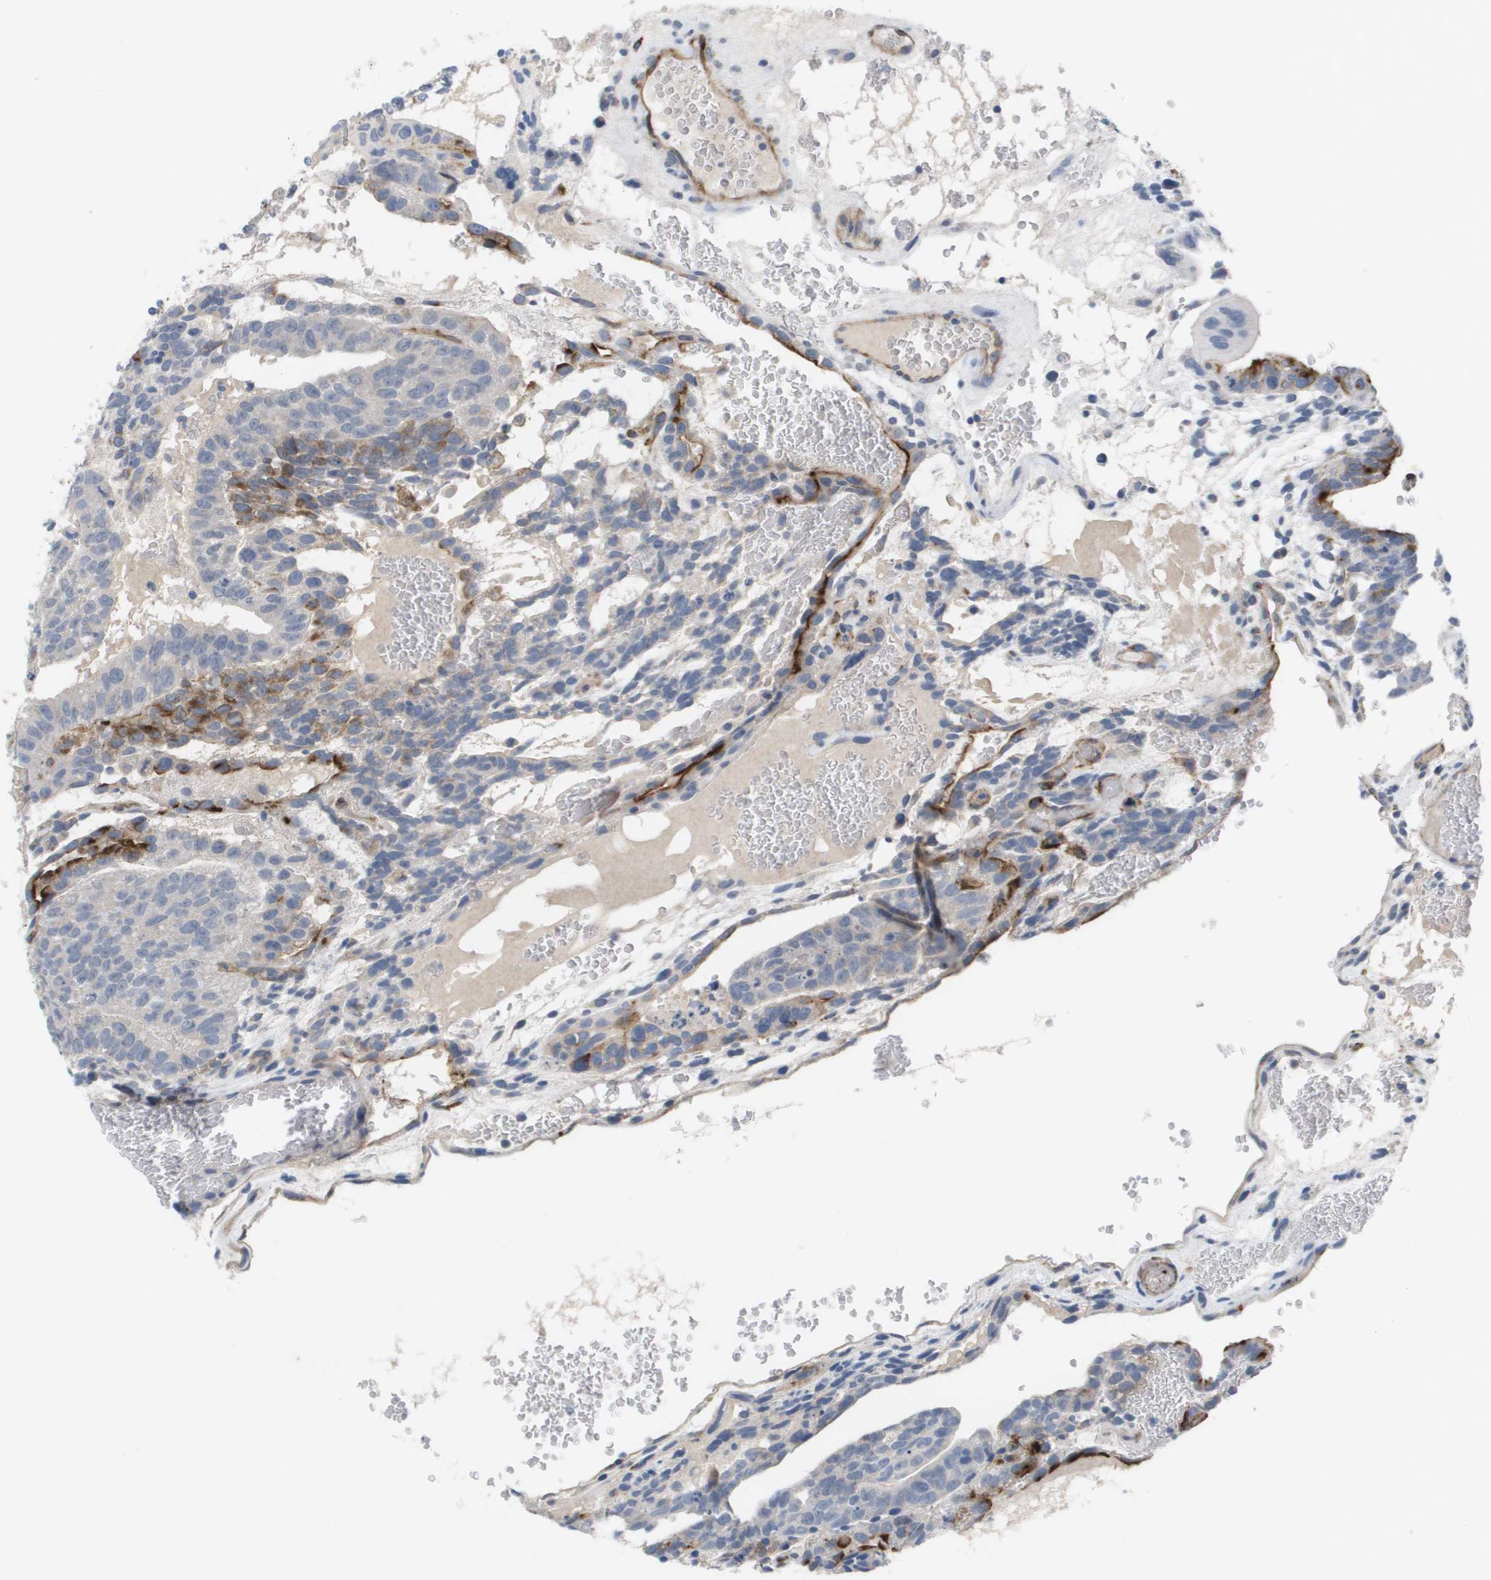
{"staining": {"intensity": "negative", "quantity": "none", "location": "none"}, "tissue": "testis cancer", "cell_type": "Tumor cells", "image_type": "cancer", "snomed": [{"axis": "morphology", "description": "Seminoma, NOS"}, {"axis": "morphology", "description": "Carcinoma, Embryonal, NOS"}, {"axis": "topography", "description": "Testis"}], "caption": "Tumor cells show no significant protein expression in testis cancer (embryonal carcinoma).", "gene": "ANGPT2", "patient": {"sex": "male", "age": 52}}